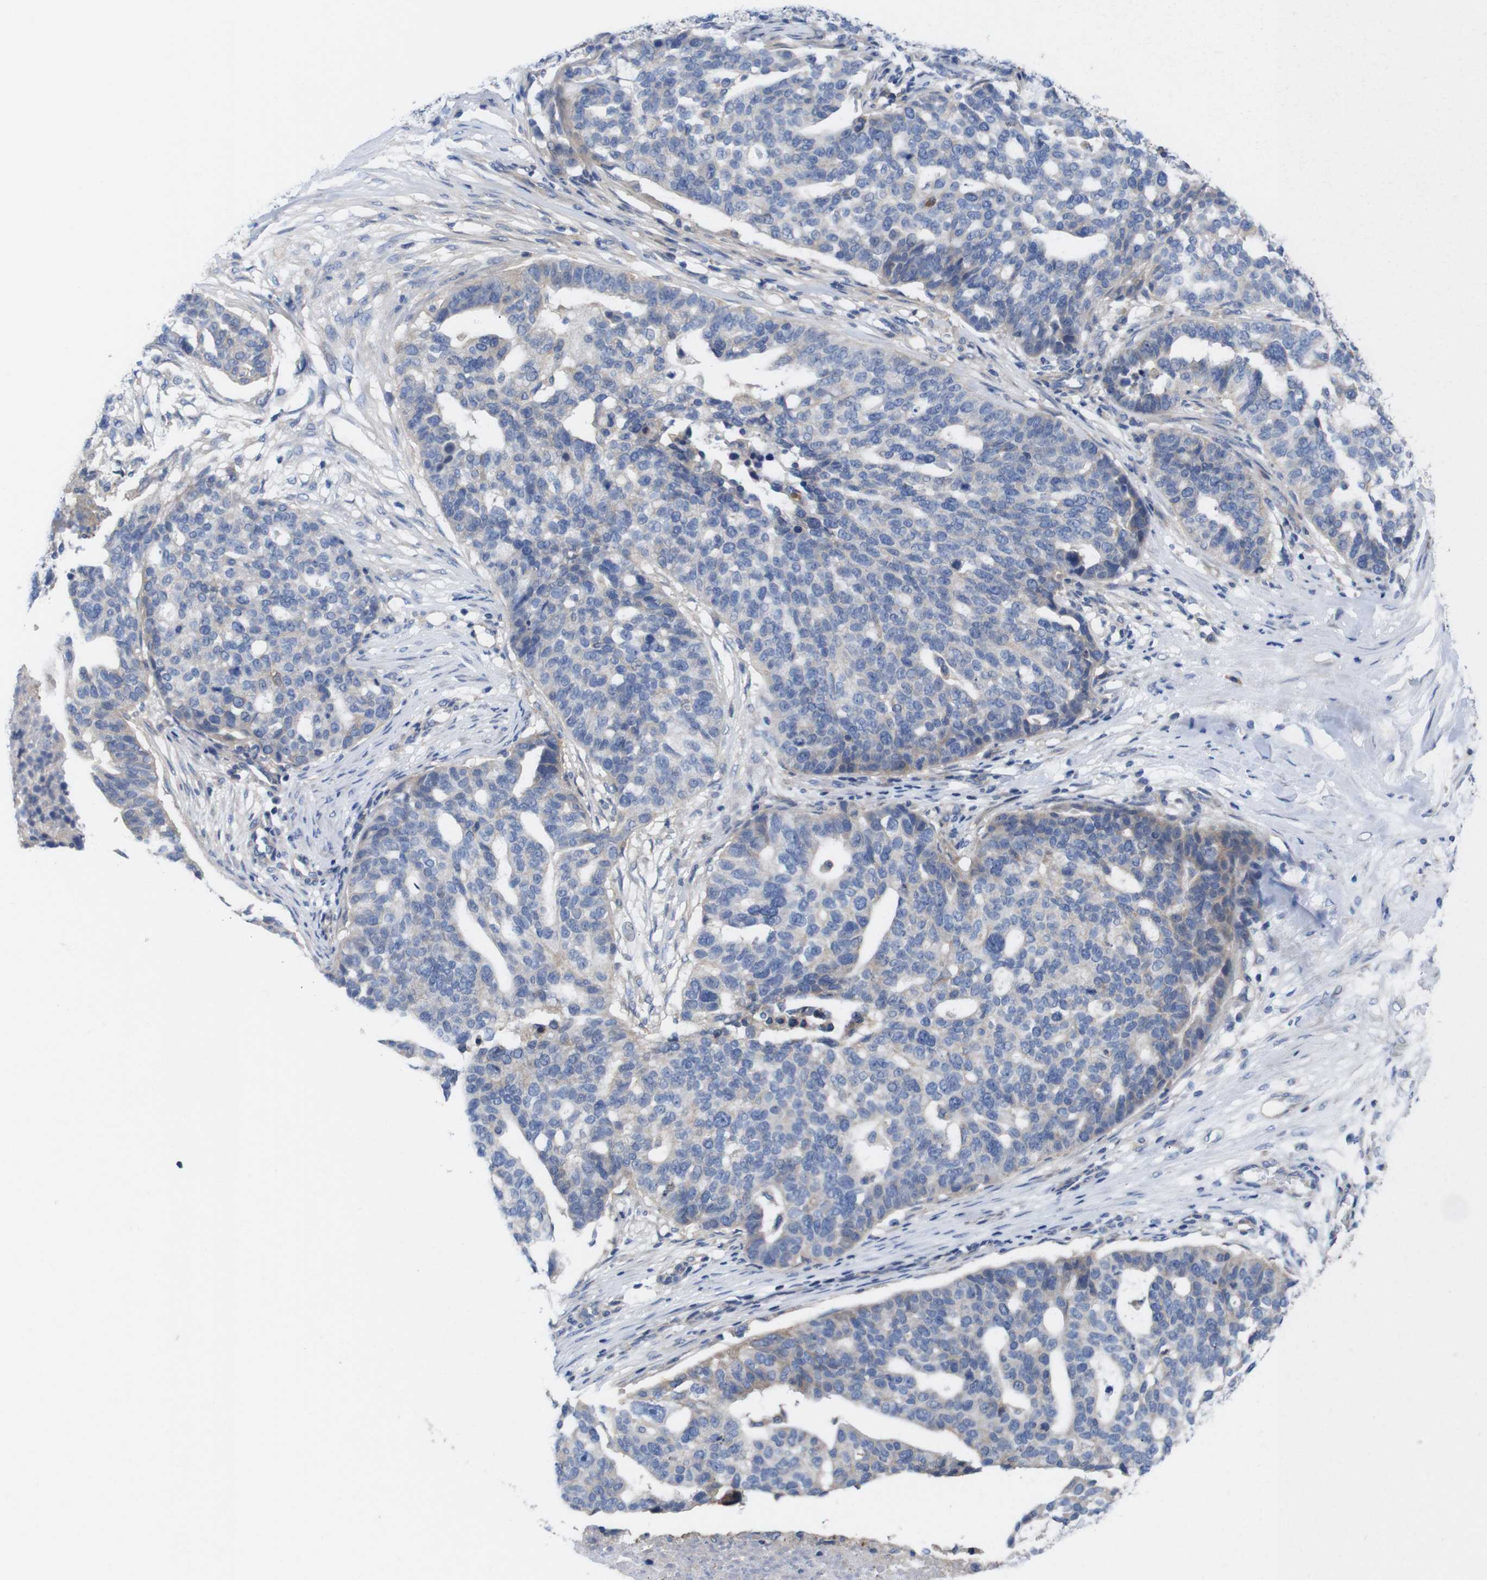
{"staining": {"intensity": "negative", "quantity": "none", "location": "none"}, "tissue": "ovarian cancer", "cell_type": "Tumor cells", "image_type": "cancer", "snomed": [{"axis": "morphology", "description": "Cystadenocarcinoma, serous, NOS"}, {"axis": "topography", "description": "Ovary"}], "caption": "The immunohistochemistry image has no significant staining in tumor cells of ovarian serous cystadenocarcinoma tissue.", "gene": "USH1C", "patient": {"sex": "female", "age": 59}}